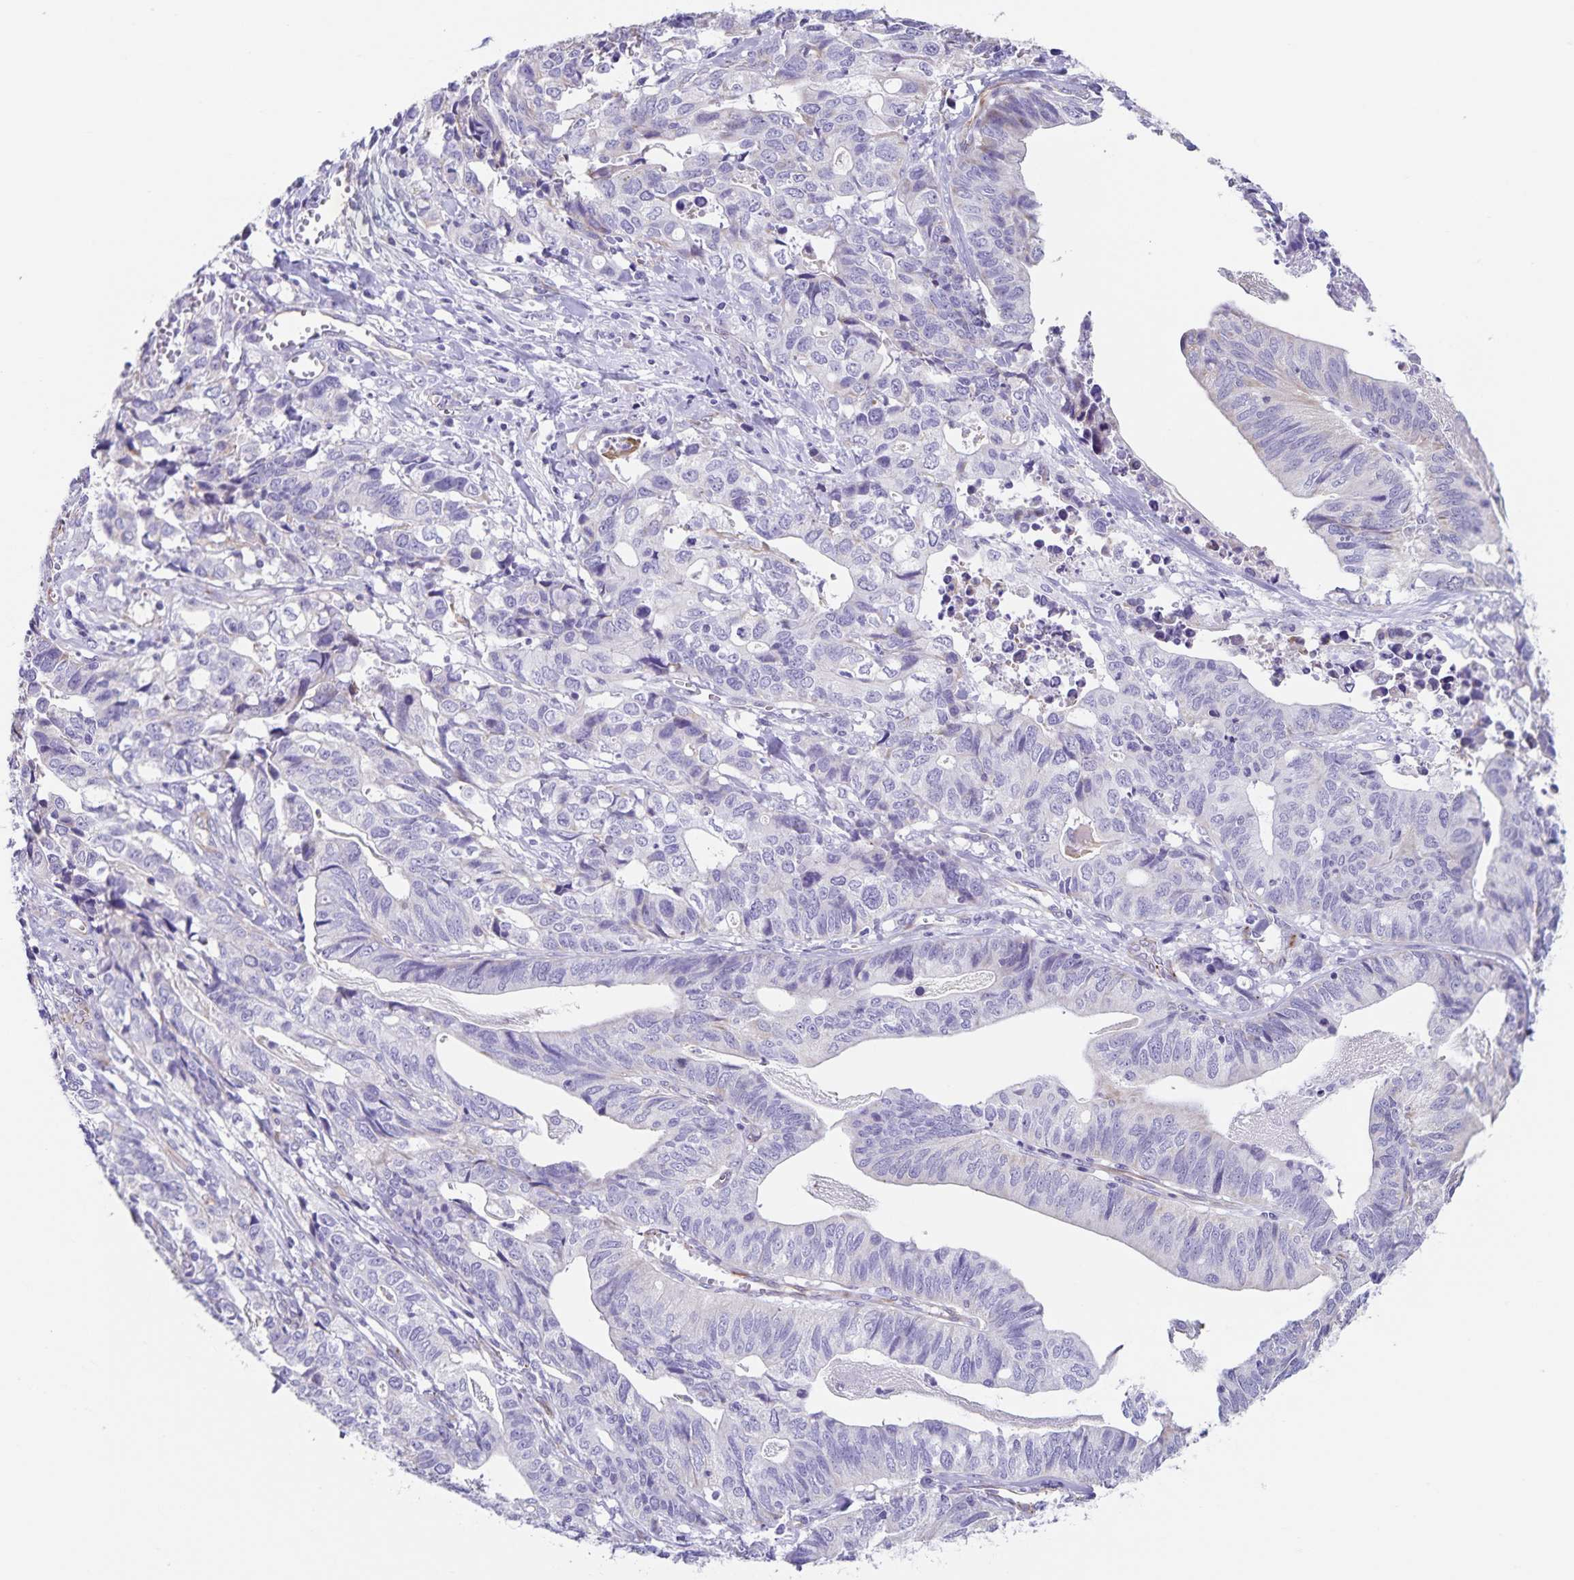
{"staining": {"intensity": "negative", "quantity": "none", "location": "none"}, "tissue": "stomach cancer", "cell_type": "Tumor cells", "image_type": "cancer", "snomed": [{"axis": "morphology", "description": "Adenocarcinoma, NOS"}, {"axis": "topography", "description": "Stomach, upper"}], "caption": "Tumor cells show no significant staining in stomach cancer (adenocarcinoma).", "gene": "SYNM", "patient": {"sex": "female", "age": 67}}